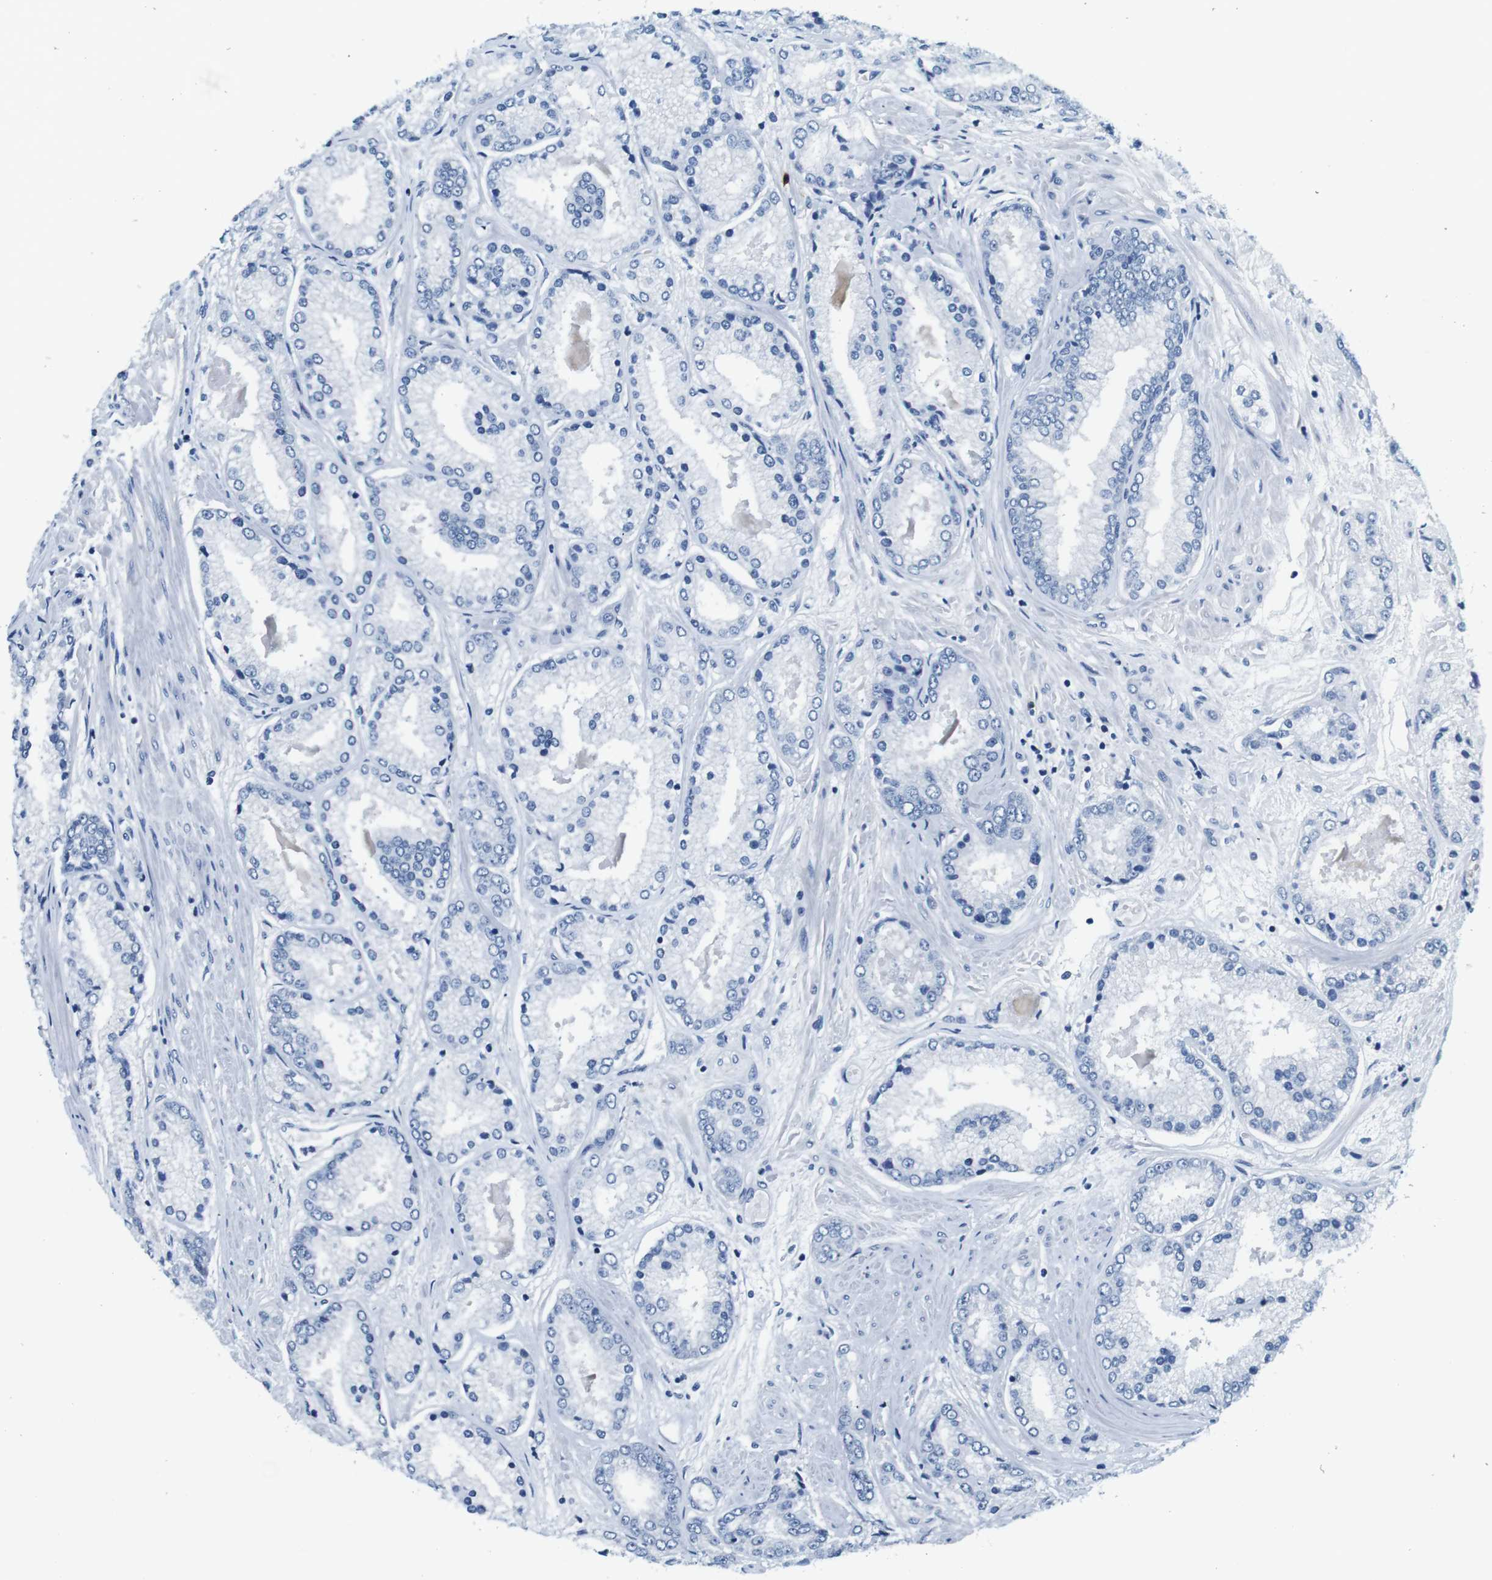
{"staining": {"intensity": "negative", "quantity": "none", "location": "none"}, "tissue": "prostate cancer", "cell_type": "Tumor cells", "image_type": "cancer", "snomed": [{"axis": "morphology", "description": "Adenocarcinoma, High grade"}, {"axis": "topography", "description": "Prostate"}], "caption": "Tumor cells show no significant protein expression in prostate cancer.", "gene": "IGHD", "patient": {"sex": "male", "age": 59}}